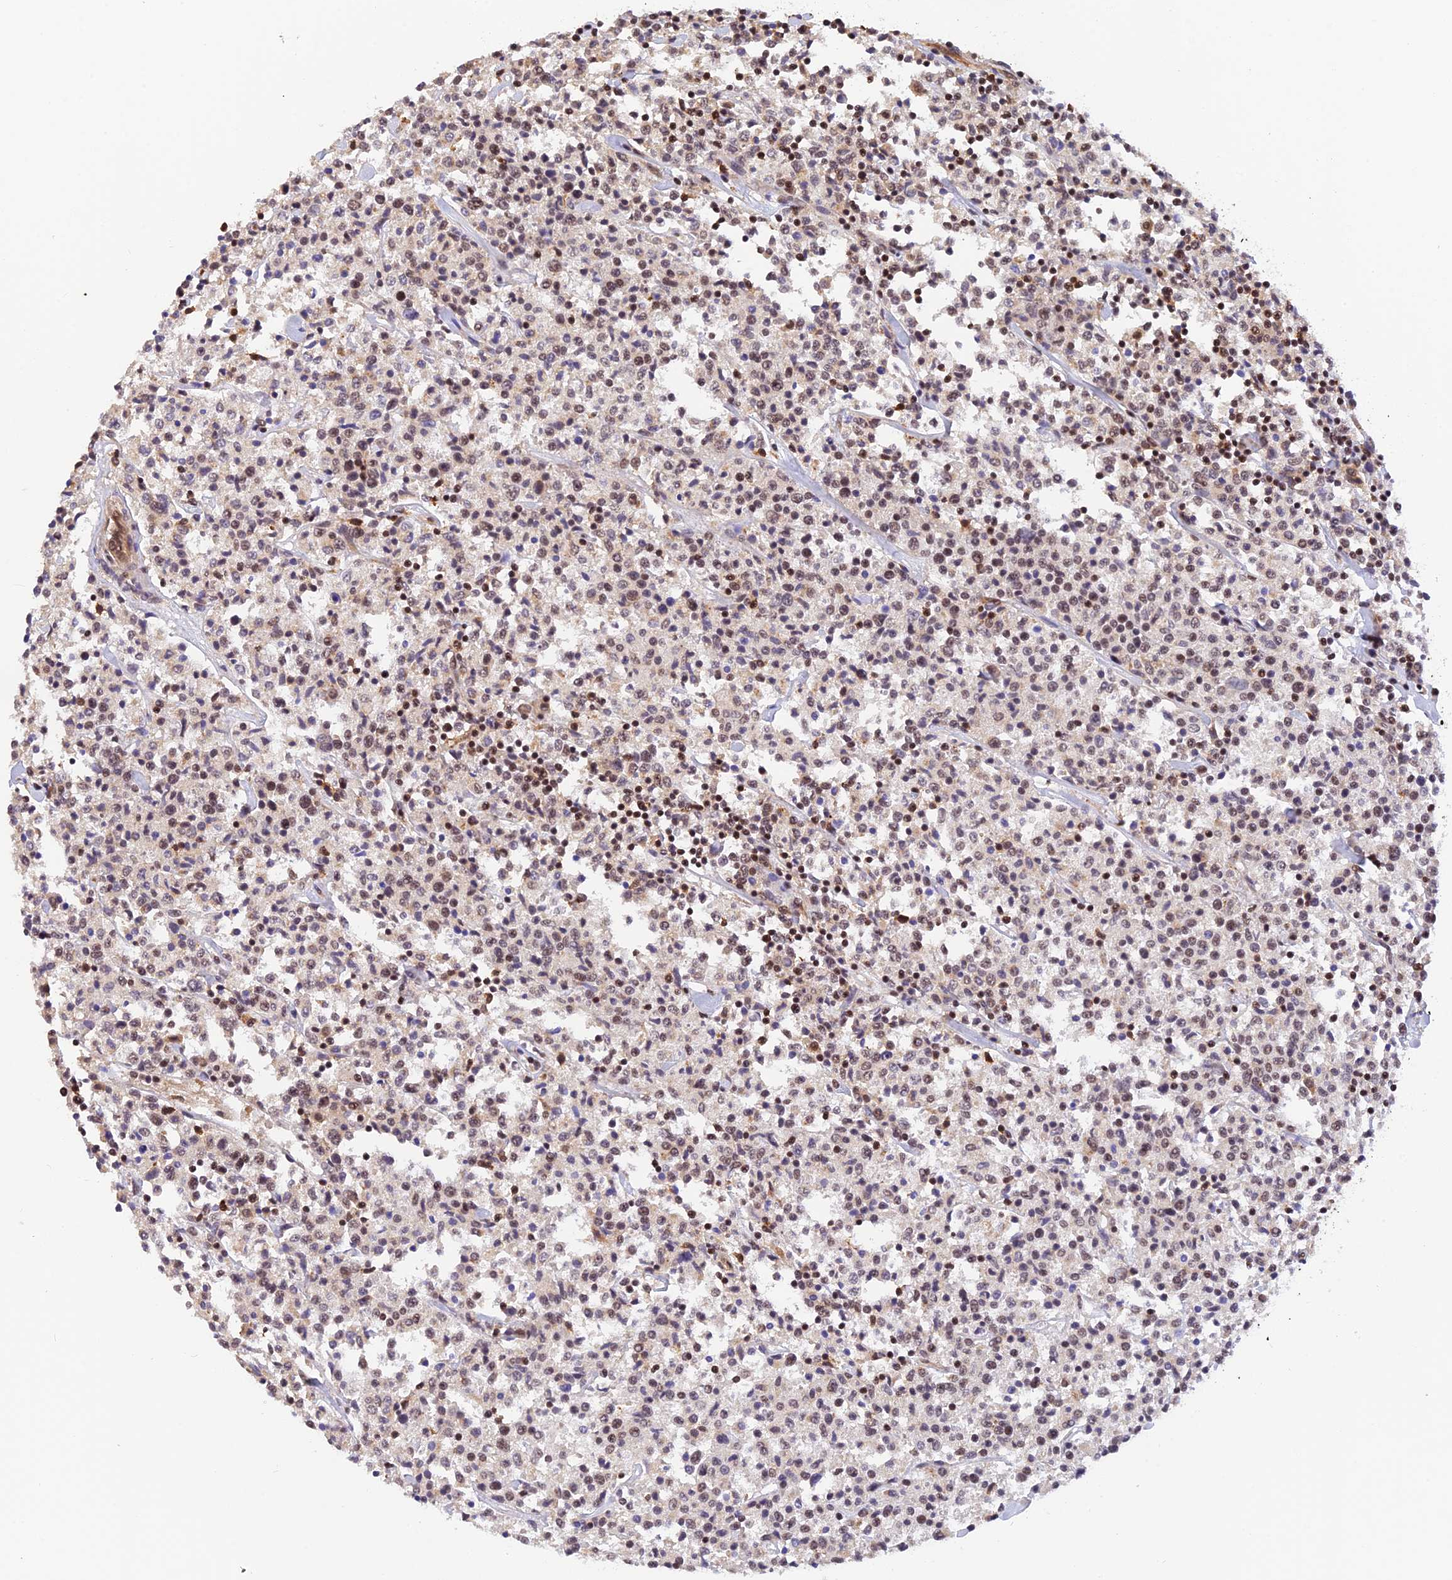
{"staining": {"intensity": "moderate", "quantity": "25%-75%", "location": "nuclear"}, "tissue": "lymphoma", "cell_type": "Tumor cells", "image_type": "cancer", "snomed": [{"axis": "morphology", "description": "Malignant lymphoma, non-Hodgkin's type, Low grade"}, {"axis": "topography", "description": "Small intestine"}], "caption": "Tumor cells show moderate nuclear expression in approximately 25%-75% of cells in lymphoma. (DAB = brown stain, brightfield microscopy at high magnification).", "gene": "THAP11", "patient": {"sex": "female", "age": 59}}